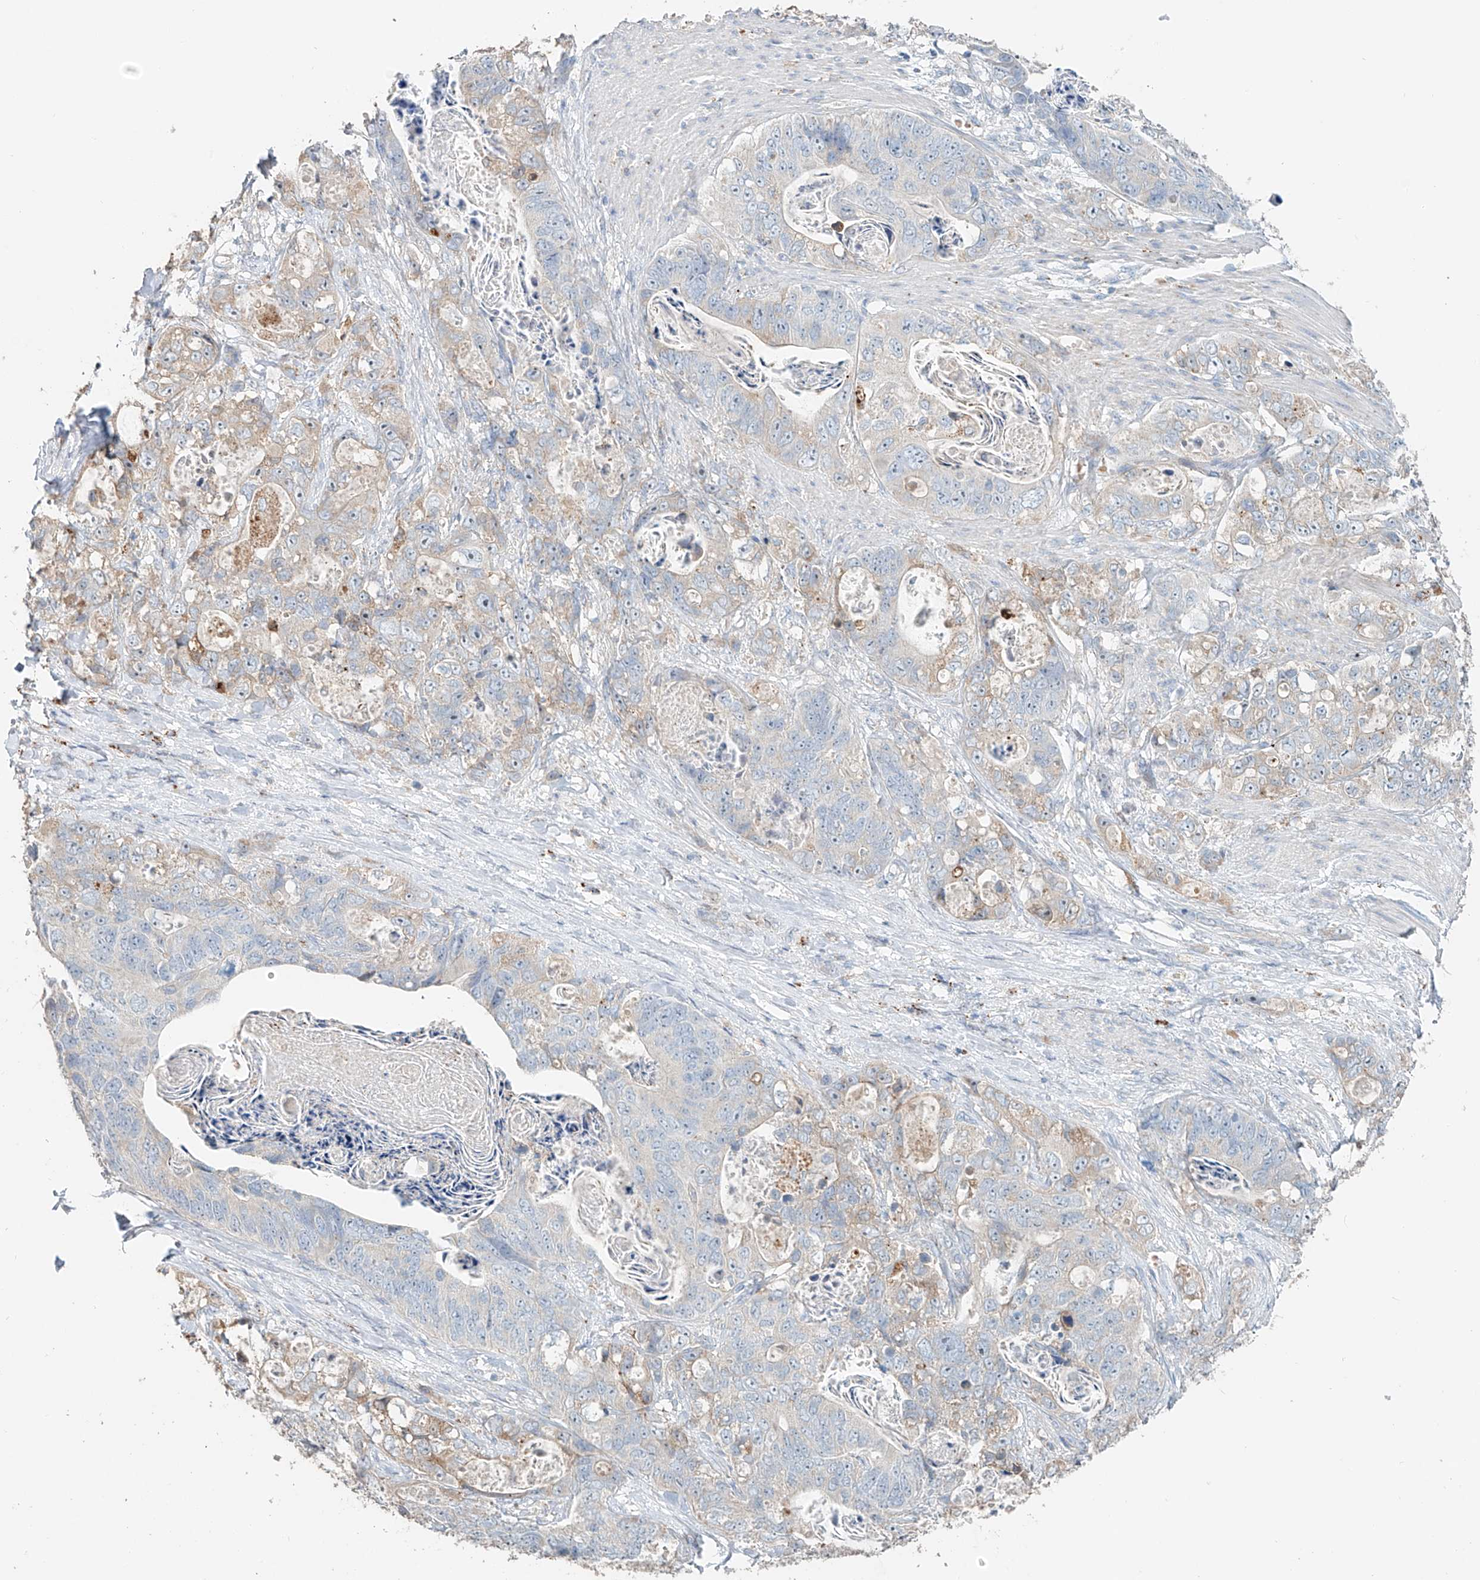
{"staining": {"intensity": "negative", "quantity": "none", "location": "none"}, "tissue": "stomach cancer", "cell_type": "Tumor cells", "image_type": "cancer", "snomed": [{"axis": "morphology", "description": "Normal tissue, NOS"}, {"axis": "morphology", "description": "Adenocarcinoma, NOS"}, {"axis": "topography", "description": "Stomach"}], "caption": "DAB immunohistochemical staining of human adenocarcinoma (stomach) shows no significant staining in tumor cells. (Brightfield microscopy of DAB immunohistochemistry (IHC) at high magnification).", "gene": "TRIM47", "patient": {"sex": "female", "age": 89}}